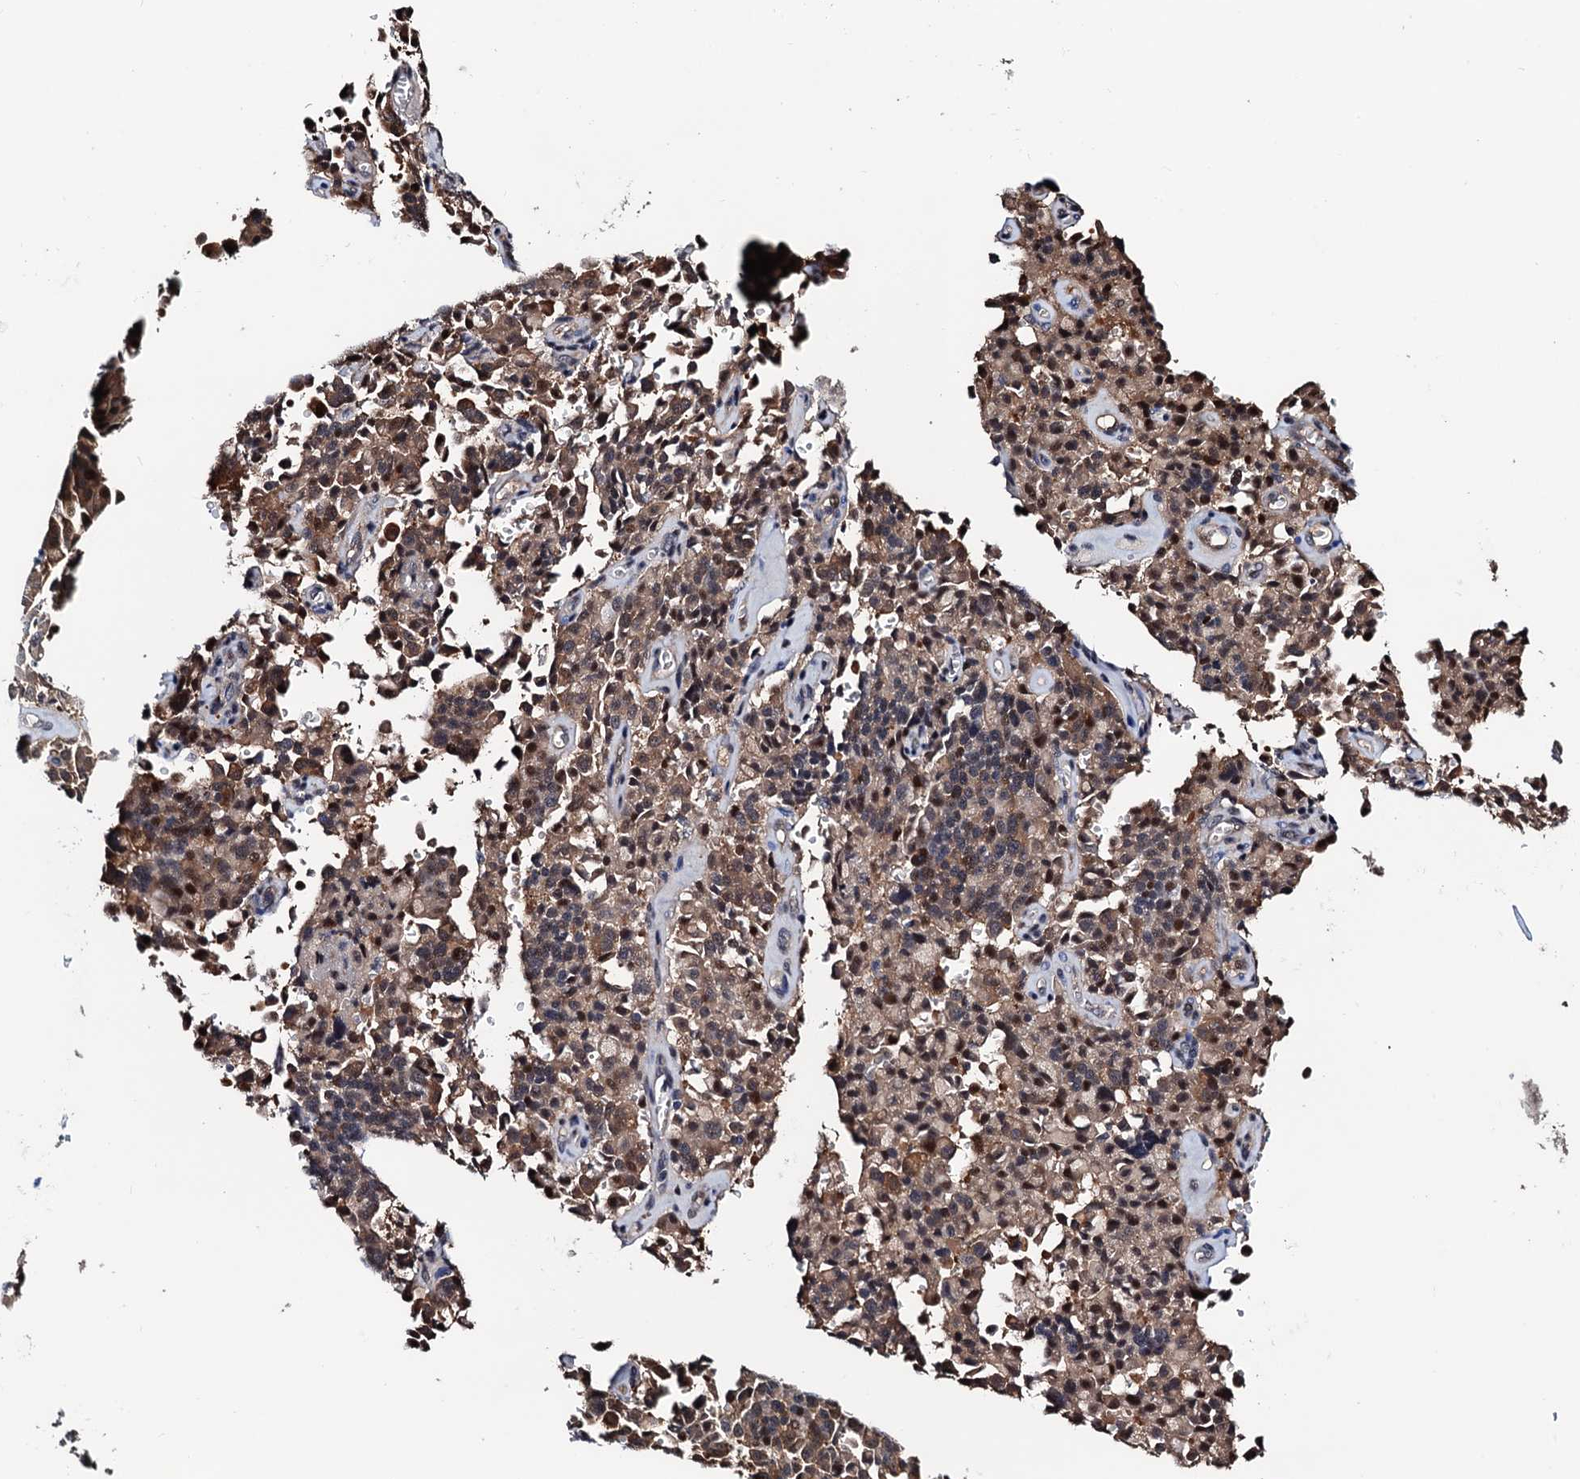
{"staining": {"intensity": "moderate", "quantity": ">75%", "location": "cytoplasmic/membranous,nuclear"}, "tissue": "pancreatic cancer", "cell_type": "Tumor cells", "image_type": "cancer", "snomed": [{"axis": "morphology", "description": "Adenocarcinoma, NOS"}, {"axis": "topography", "description": "Pancreas"}], "caption": "Immunohistochemical staining of human pancreatic cancer demonstrates medium levels of moderate cytoplasmic/membranous and nuclear protein positivity in about >75% of tumor cells.", "gene": "FAM222A", "patient": {"sex": "male", "age": 65}}